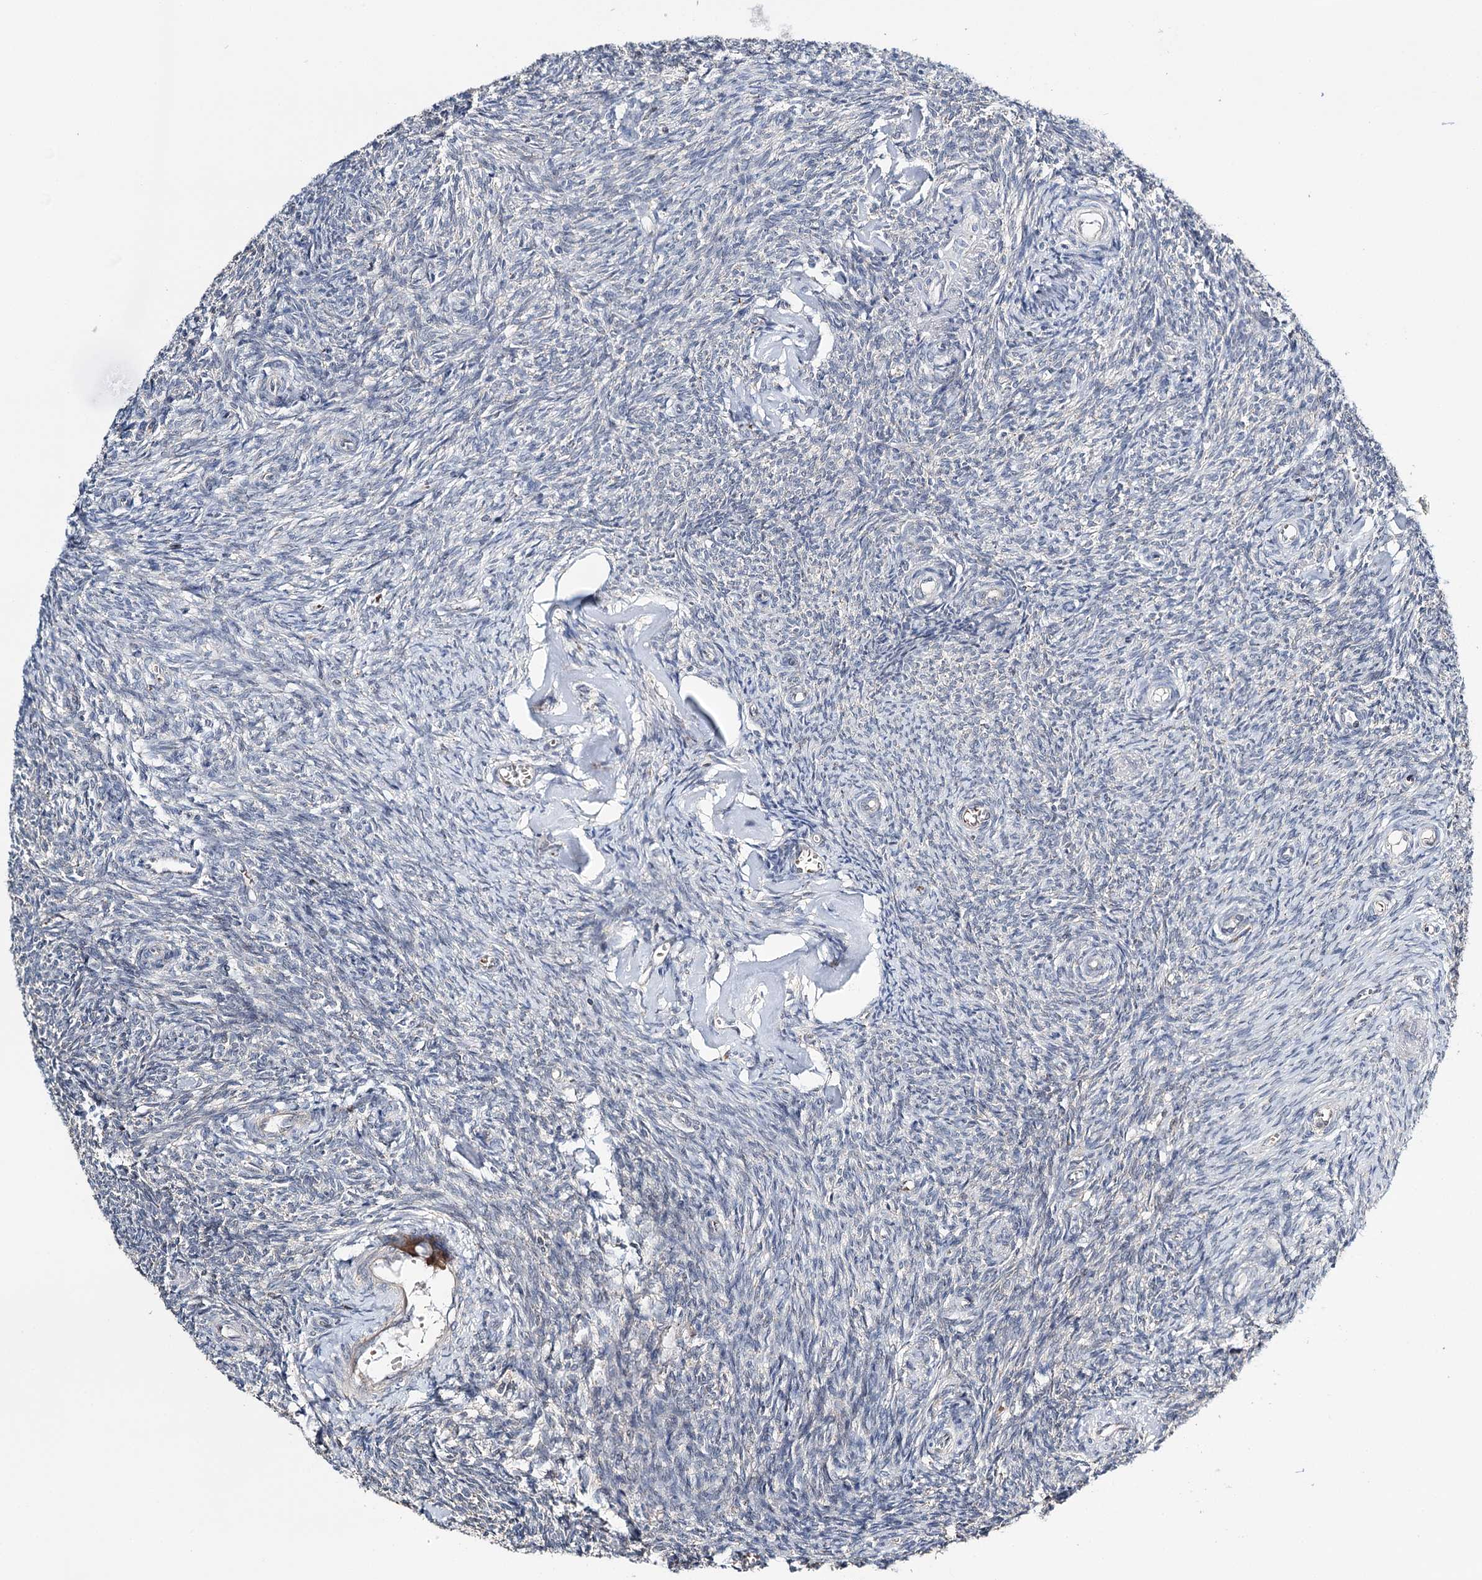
{"staining": {"intensity": "moderate", "quantity": "25%-75%", "location": "cytoplasmic/membranous,nuclear"}, "tissue": "ovary", "cell_type": "Follicle cells", "image_type": "normal", "snomed": [{"axis": "morphology", "description": "Normal tissue, NOS"}, {"axis": "topography", "description": "Ovary"}], "caption": "A medium amount of moderate cytoplasmic/membranous,nuclear positivity is present in approximately 25%-75% of follicle cells in benign ovary. (IHC, brightfield microscopy, high magnification).", "gene": "CFAP46", "patient": {"sex": "female", "age": 44}}